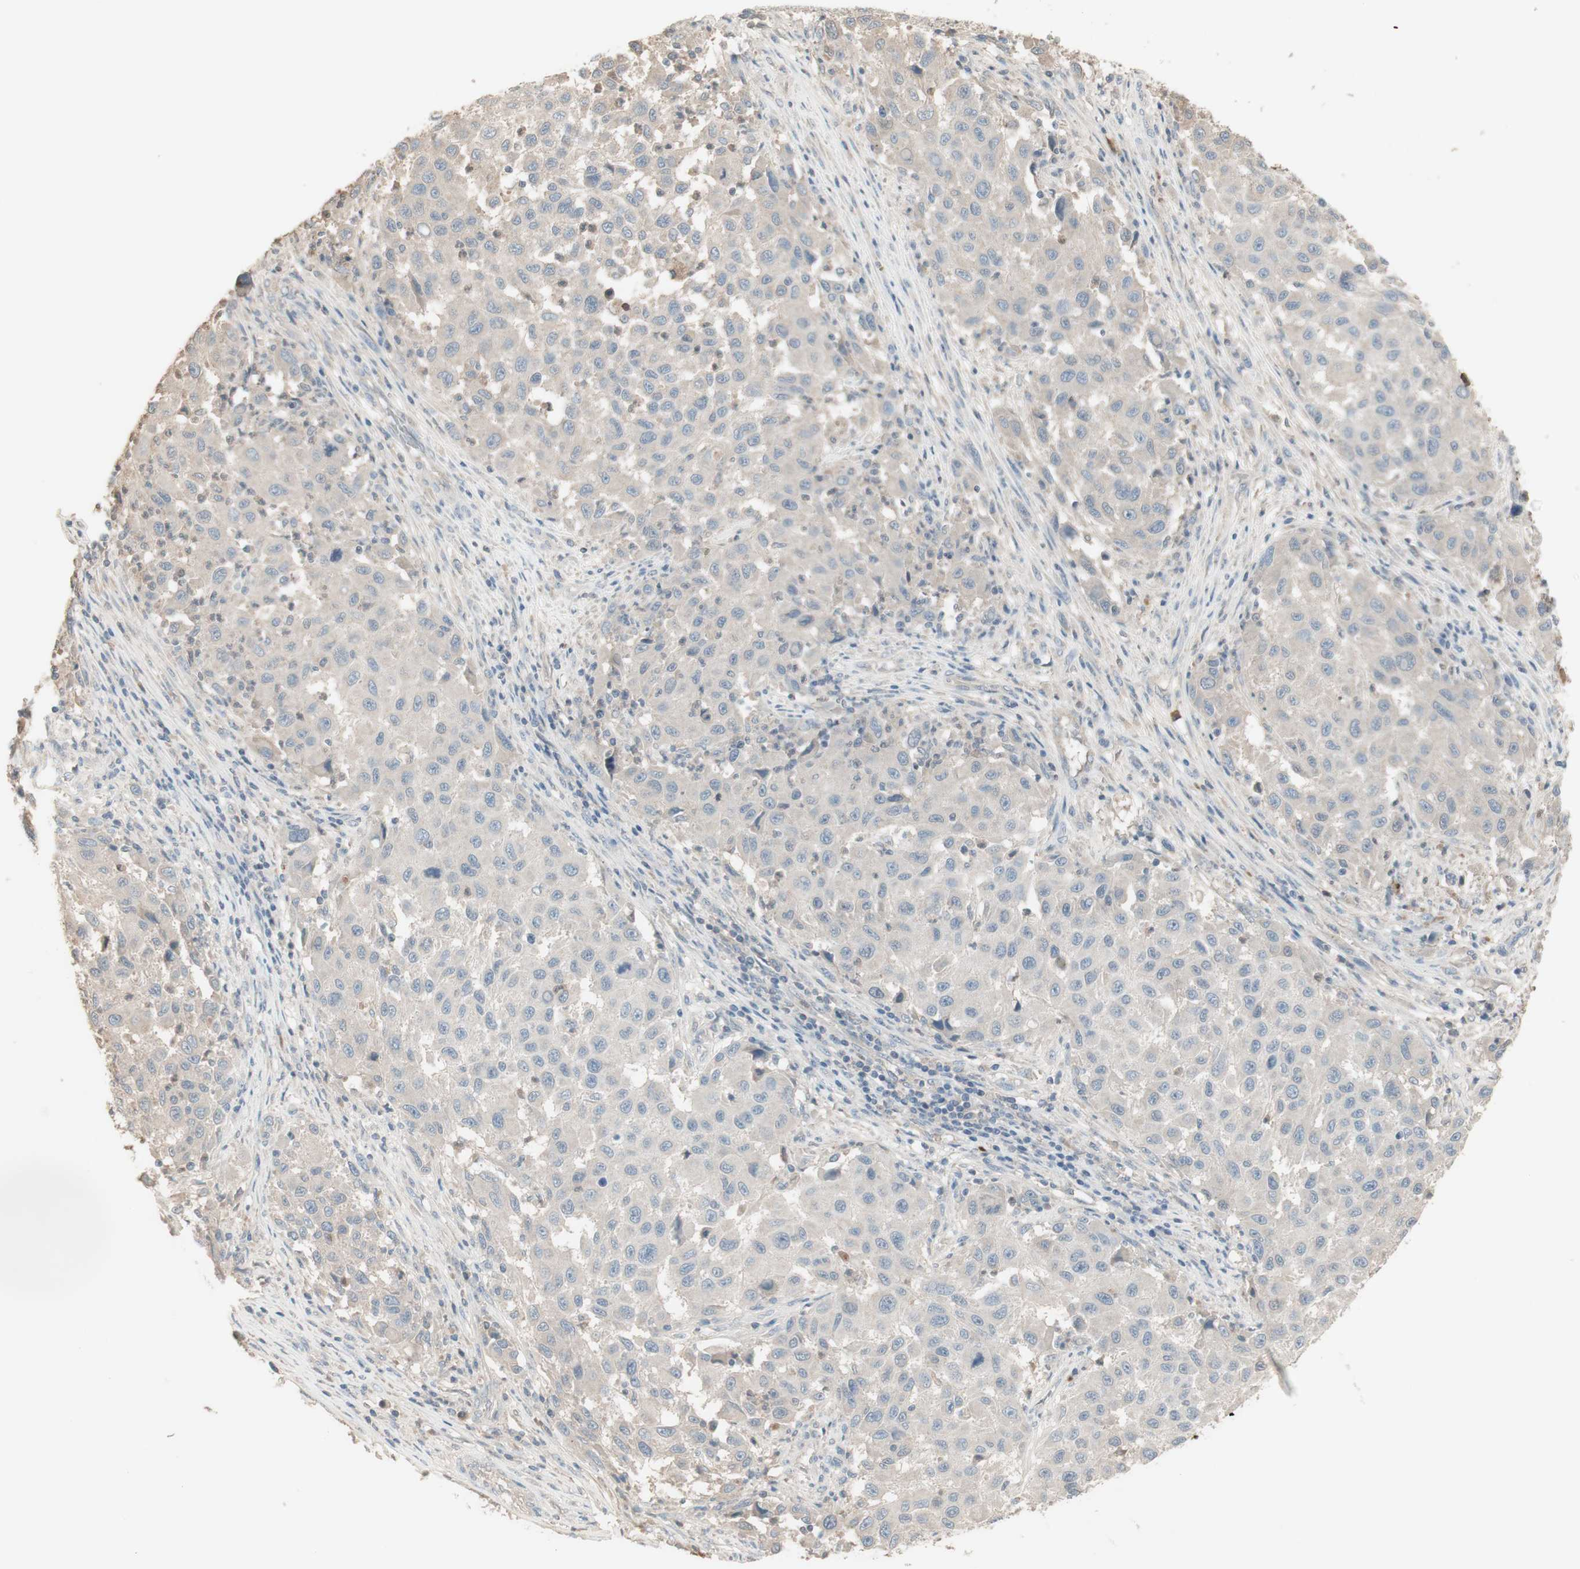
{"staining": {"intensity": "weak", "quantity": ">75%", "location": "cytoplasmic/membranous"}, "tissue": "melanoma", "cell_type": "Tumor cells", "image_type": "cancer", "snomed": [{"axis": "morphology", "description": "Malignant melanoma, Metastatic site"}, {"axis": "topography", "description": "Lymph node"}], "caption": "Weak cytoplasmic/membranous protein staining is appreciated in about >75% of tumor cells in melanoma. (DAB IHC with brightfield microscopy, high magnification).", "gene": "IFNG", "patient": {"sex": "male", "age": 61}}